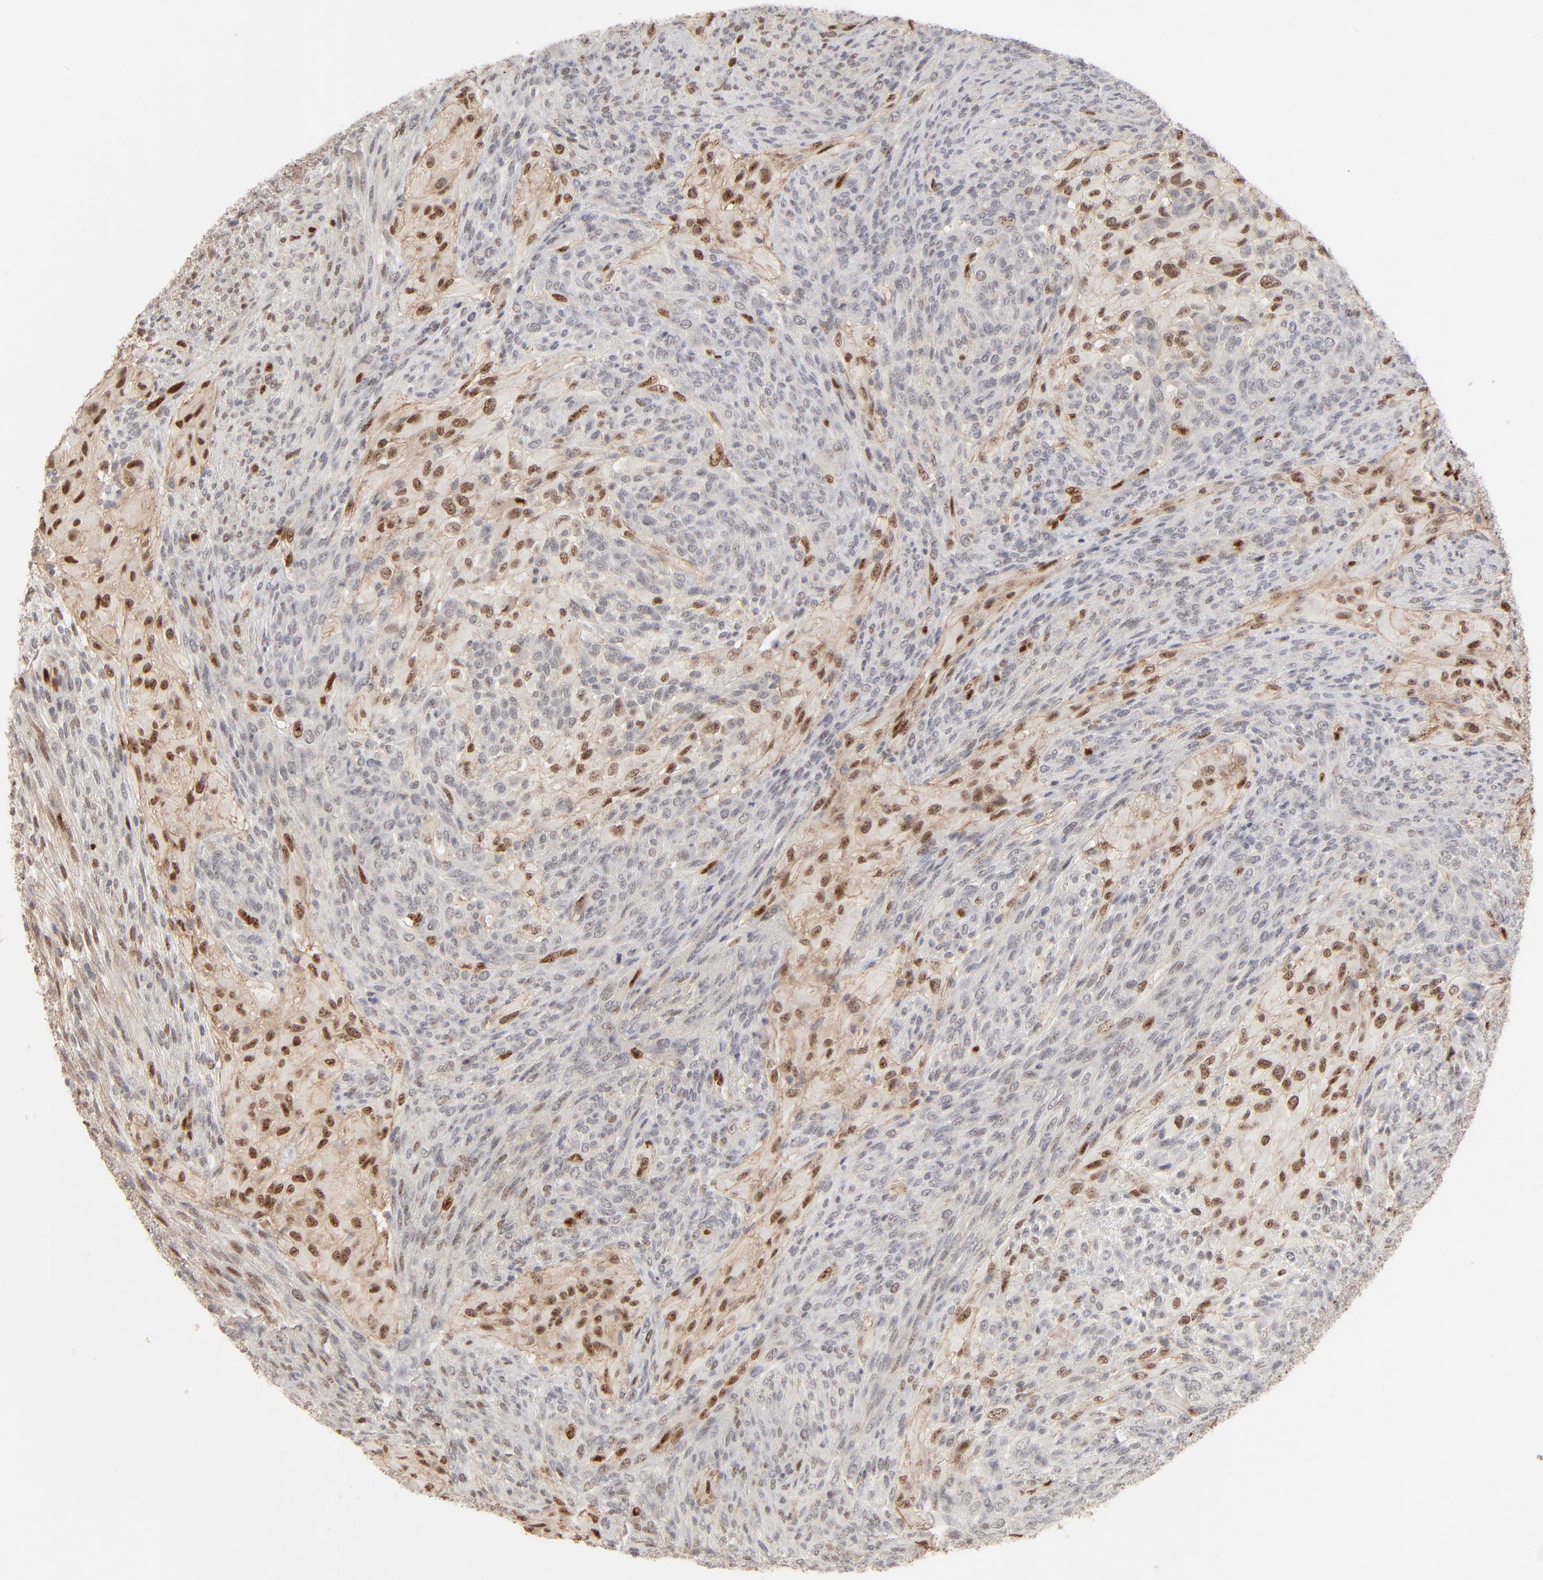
{"staining": {"intensity": "negative", "quantity": "none", "location": "none"}, "tissue": "glioma", "cell_type": "Tumor cells", "image_type": "cancer", "snomed": [{"axis": "morphology", "description": "Glioma, malignant, High grade"}, {"axis": "topography", "description": "Cerebral cortex"}], "caption": "Immunohistochemistry (IHC) photomicrograph of glioma stained for a protein (brown), which exhibits no positivity in tumor cells. (Stains: DAB (3,3'-diaminobenzidine) IHC with hematoxylin counter stain, Microscopy: brightfield microscopy at high magnification).", "gene": "NFIB", "patient": {"sex": "female", "age": 55}}